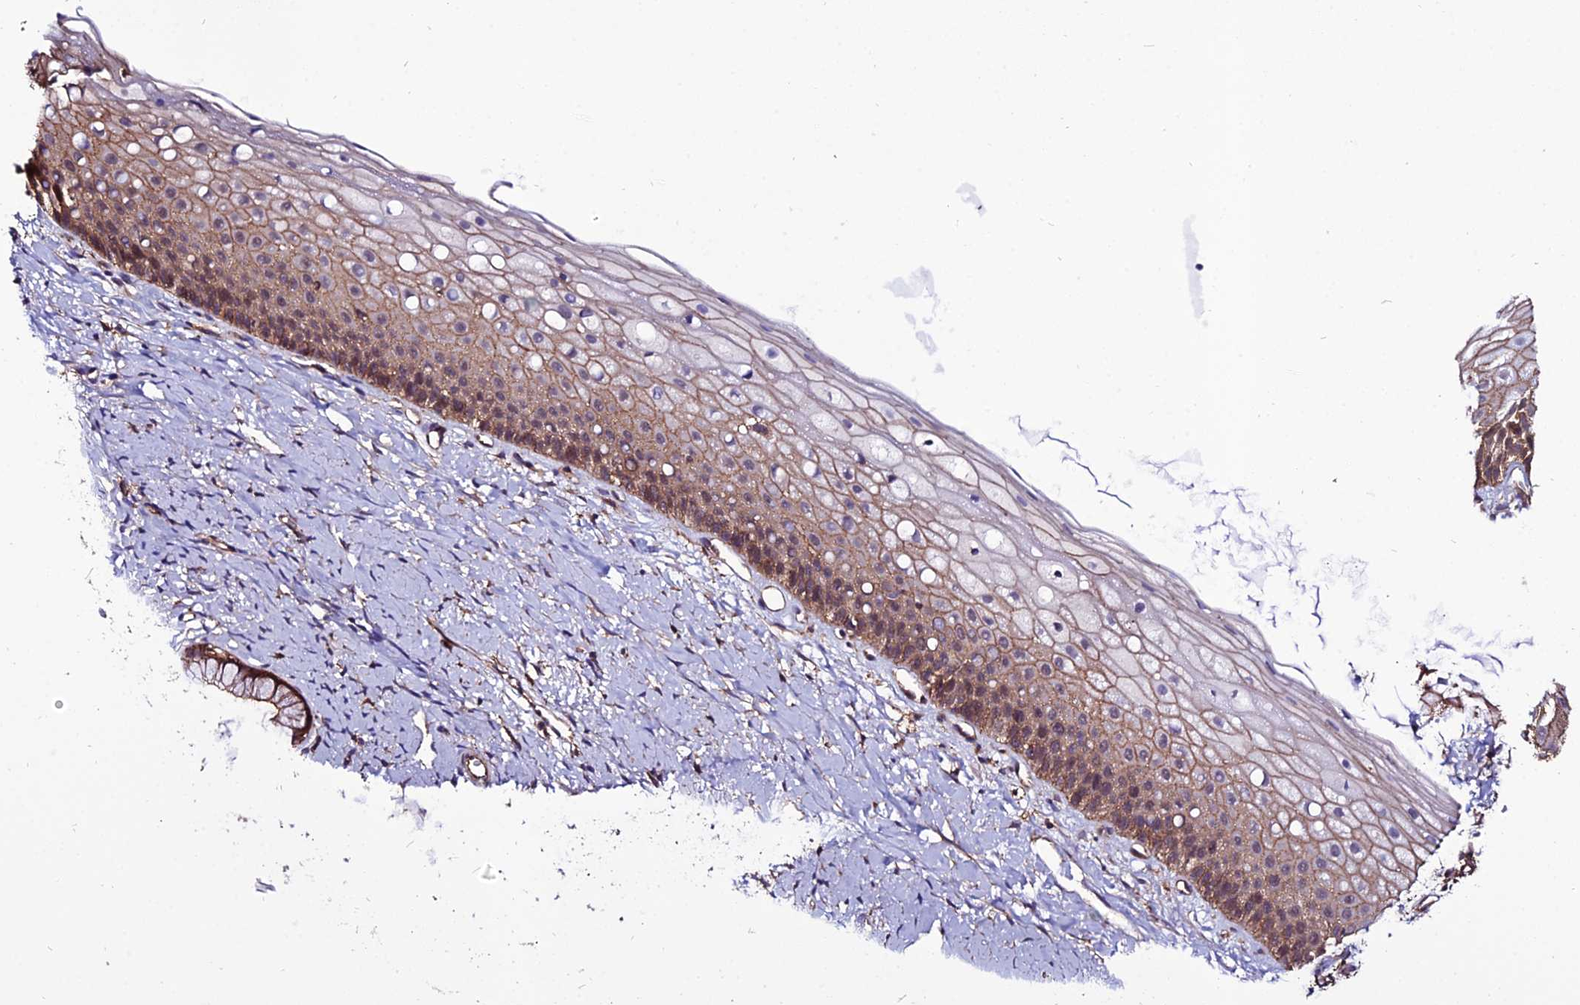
{"staining": {"intensity": "strong", "quantity": ">75%", "location": "cytoplasmic/membranous"}, "tissue": "cervix", "cell_type": "Glandular cells", "image_type": "normal", "snomed": [{"axis": "morphology", "description": "Normal tissue, NOS"}, {"axis": "topography", "description": "Cervix"}], "caption": "Immunohistochemical staining of benign human cervix demonstrates strong cytoplasmic/membranous protein expression in about >75% of glandular cells.", "gene": "USP17L10", "patient": {"sex": "female", "age": 57}}